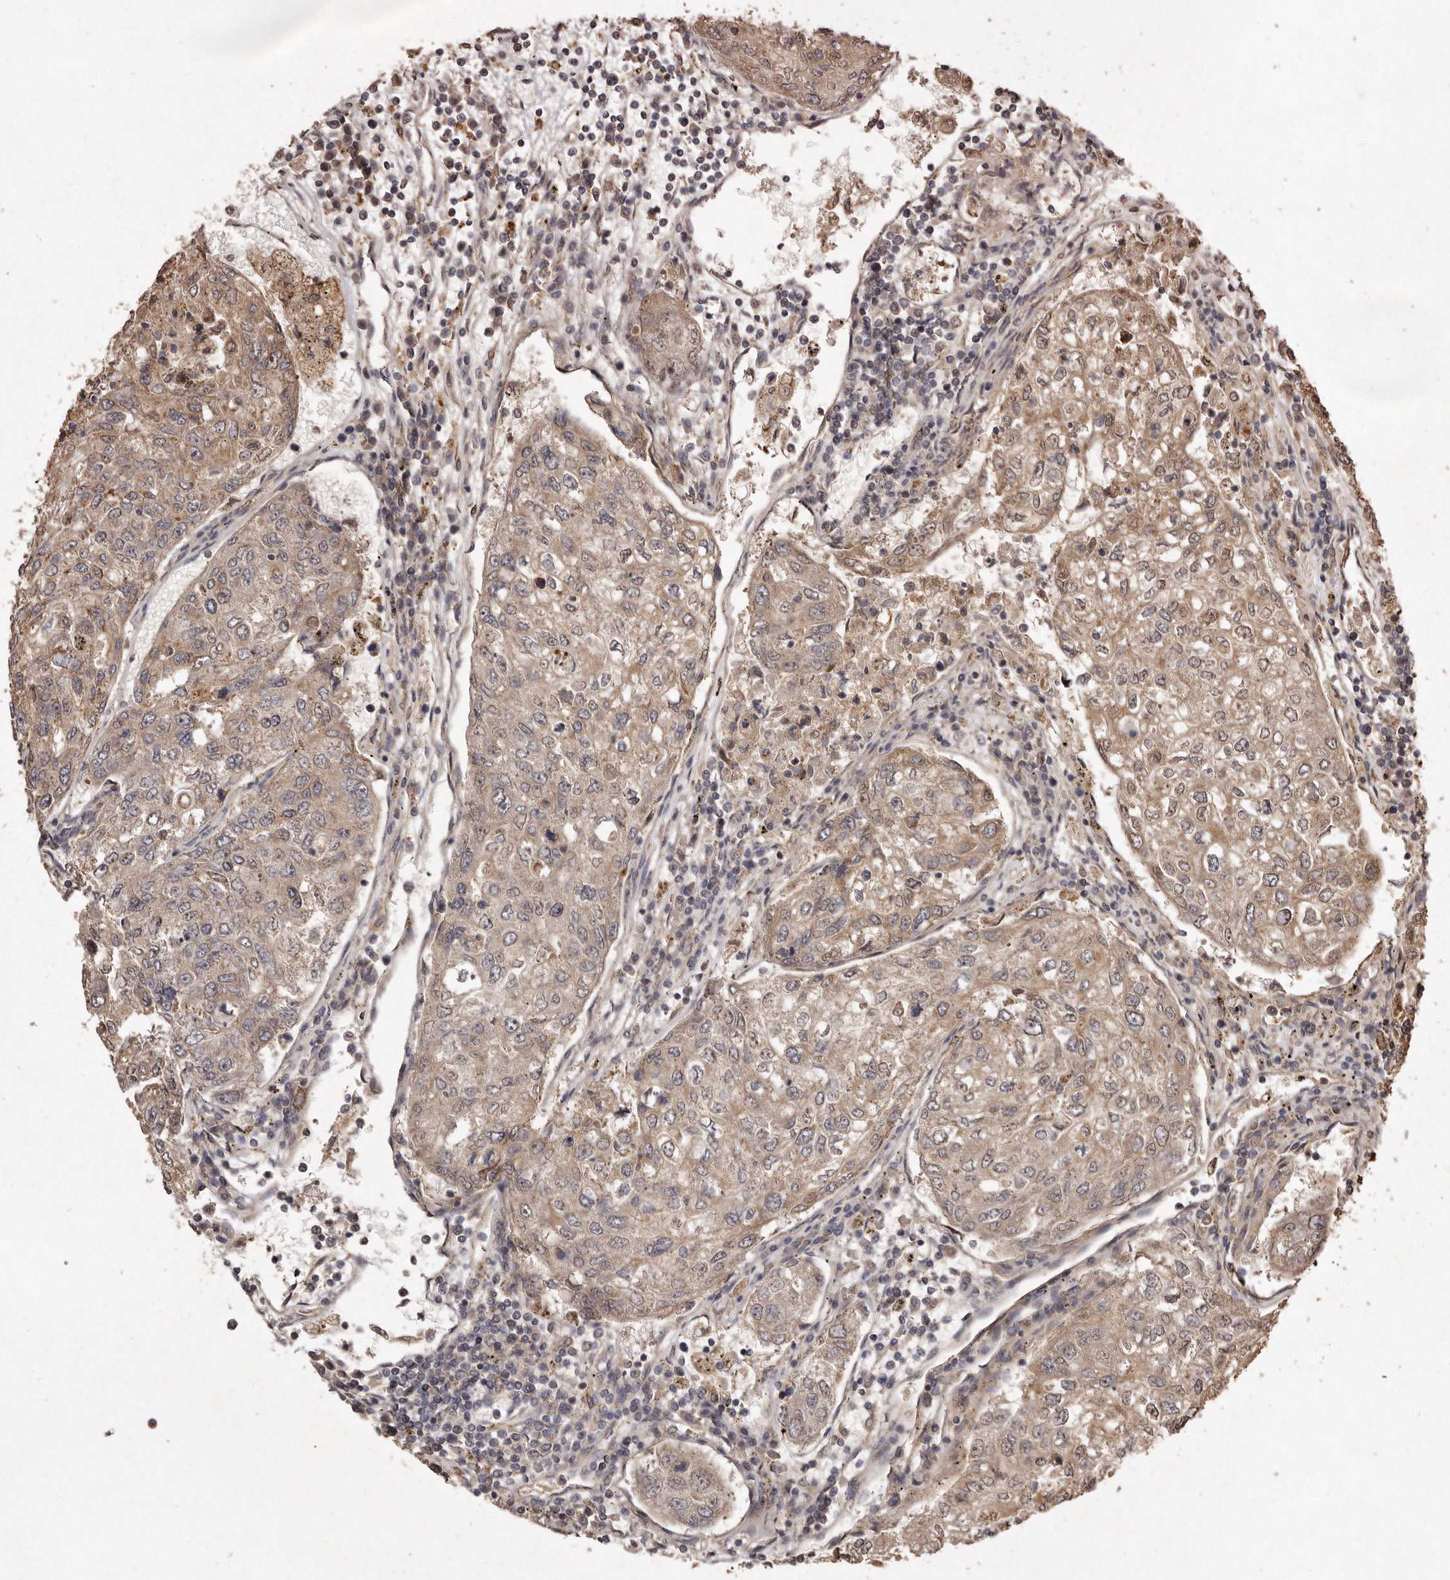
{"staining": {"intensity": "weak", "quantity": ">75%", "location": "cytoplasmic/membranous"}, "tissue": "urothelial cancer", "cell_type": "Tumor cells", "image_type": "cancer", "snomed": [{"axis": "morphology", "description": "Urothelial carcinoma, High grade"}, {"axis": "topography", "description": "Lymph node"}, {"axis": "topography", "description": "Urinary bladder"}], "caption": "The immunohistochemical stain labels weak cytoplasmic/membranous positivity in tumor cells of urothelial carcinoma (high-grade) tissue.", "gene": "SEMA3A", "patient": {"sex": "male", "age": 51}}